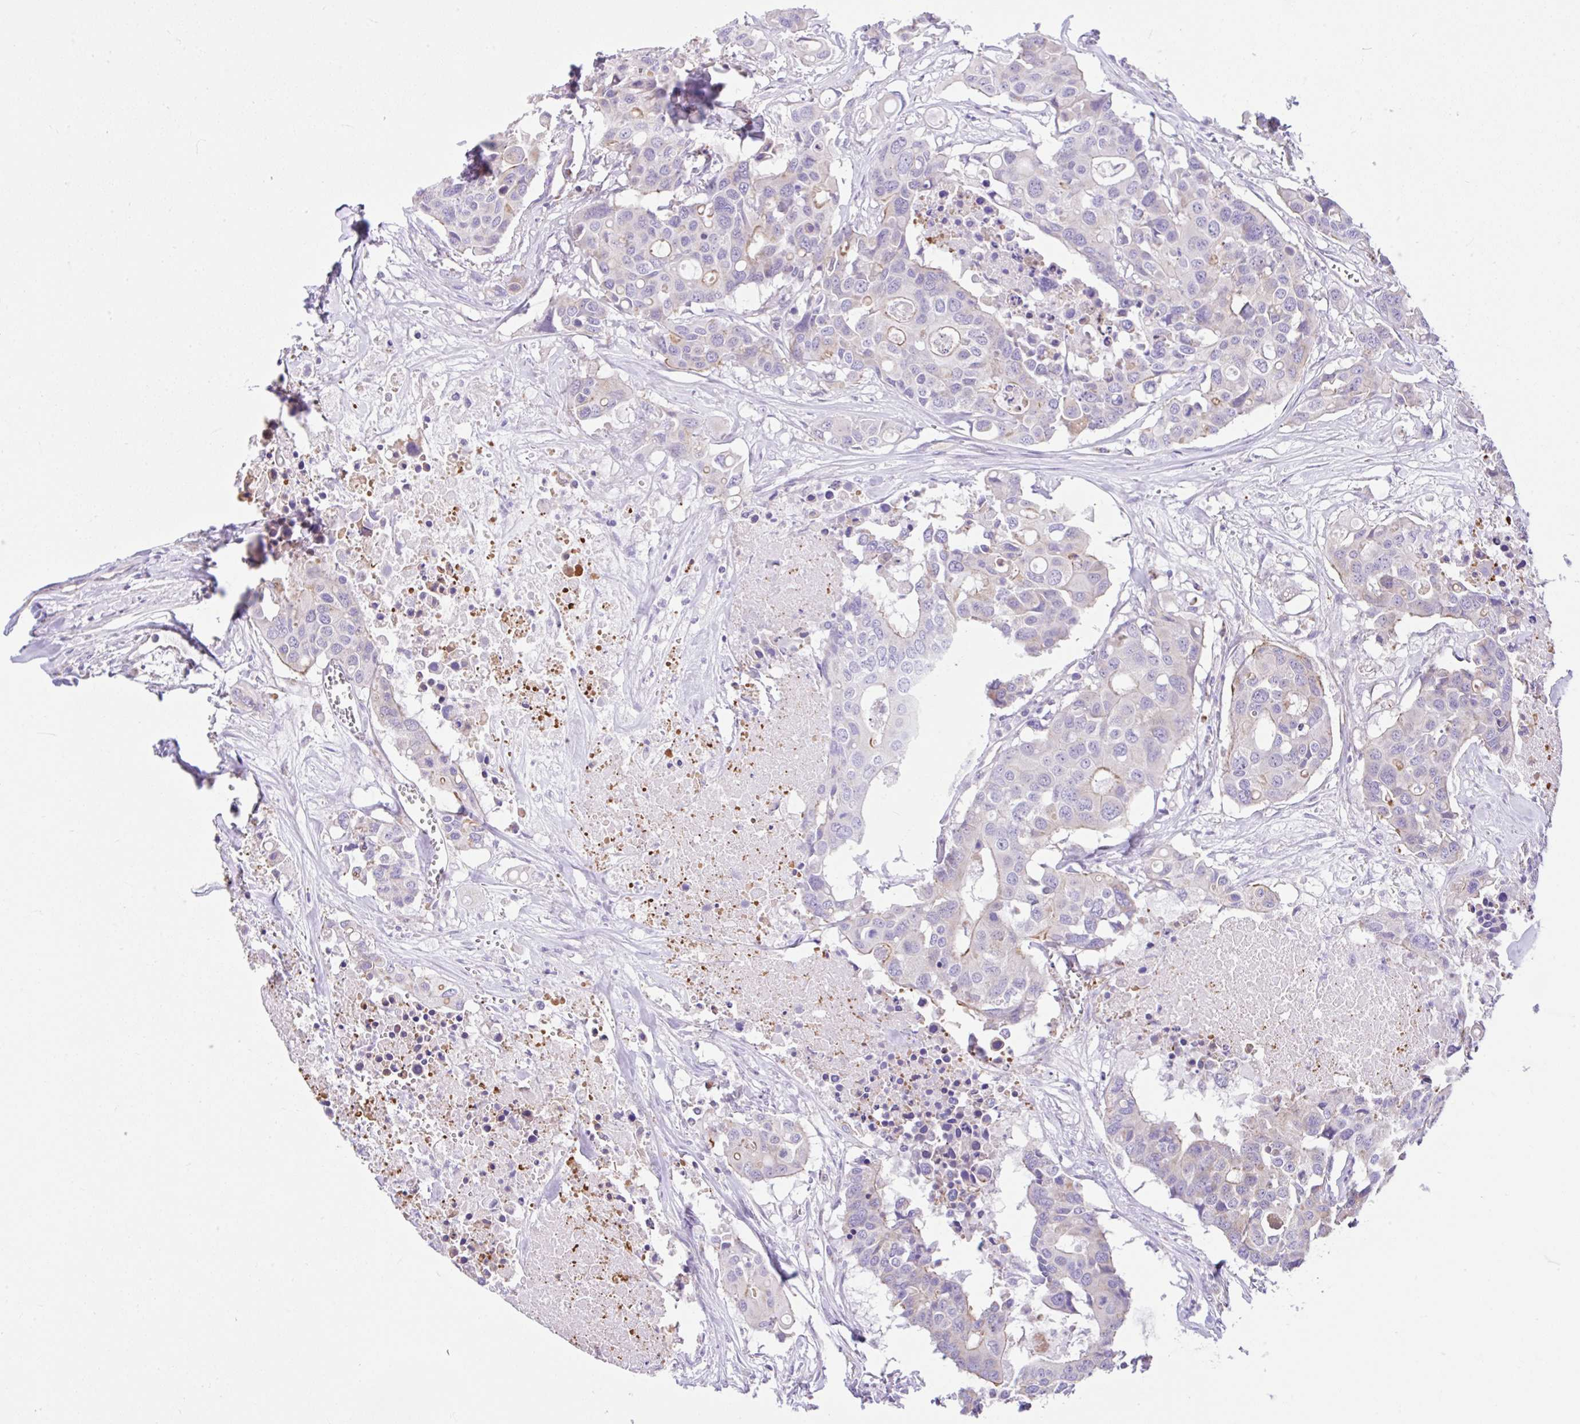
{"staining": {"intensity": "negative", "quantity": "none", "location": "none"}, "tissue": "colorectal cancer", "cell_type": "Tumor cells", "image_type": "cancer", "snomed": [{"axis": "morphology", "description": "Adenocarcinoma, NOS"}, {"axis": "topography", "description": "Colon"}], "caption": "A micrograph of human colorectal cancer (adenocarcinoma) is negative for staining in tumor cells.", "gene": "NDUFS2", "patient": {"sex": "male", "age": 77}}